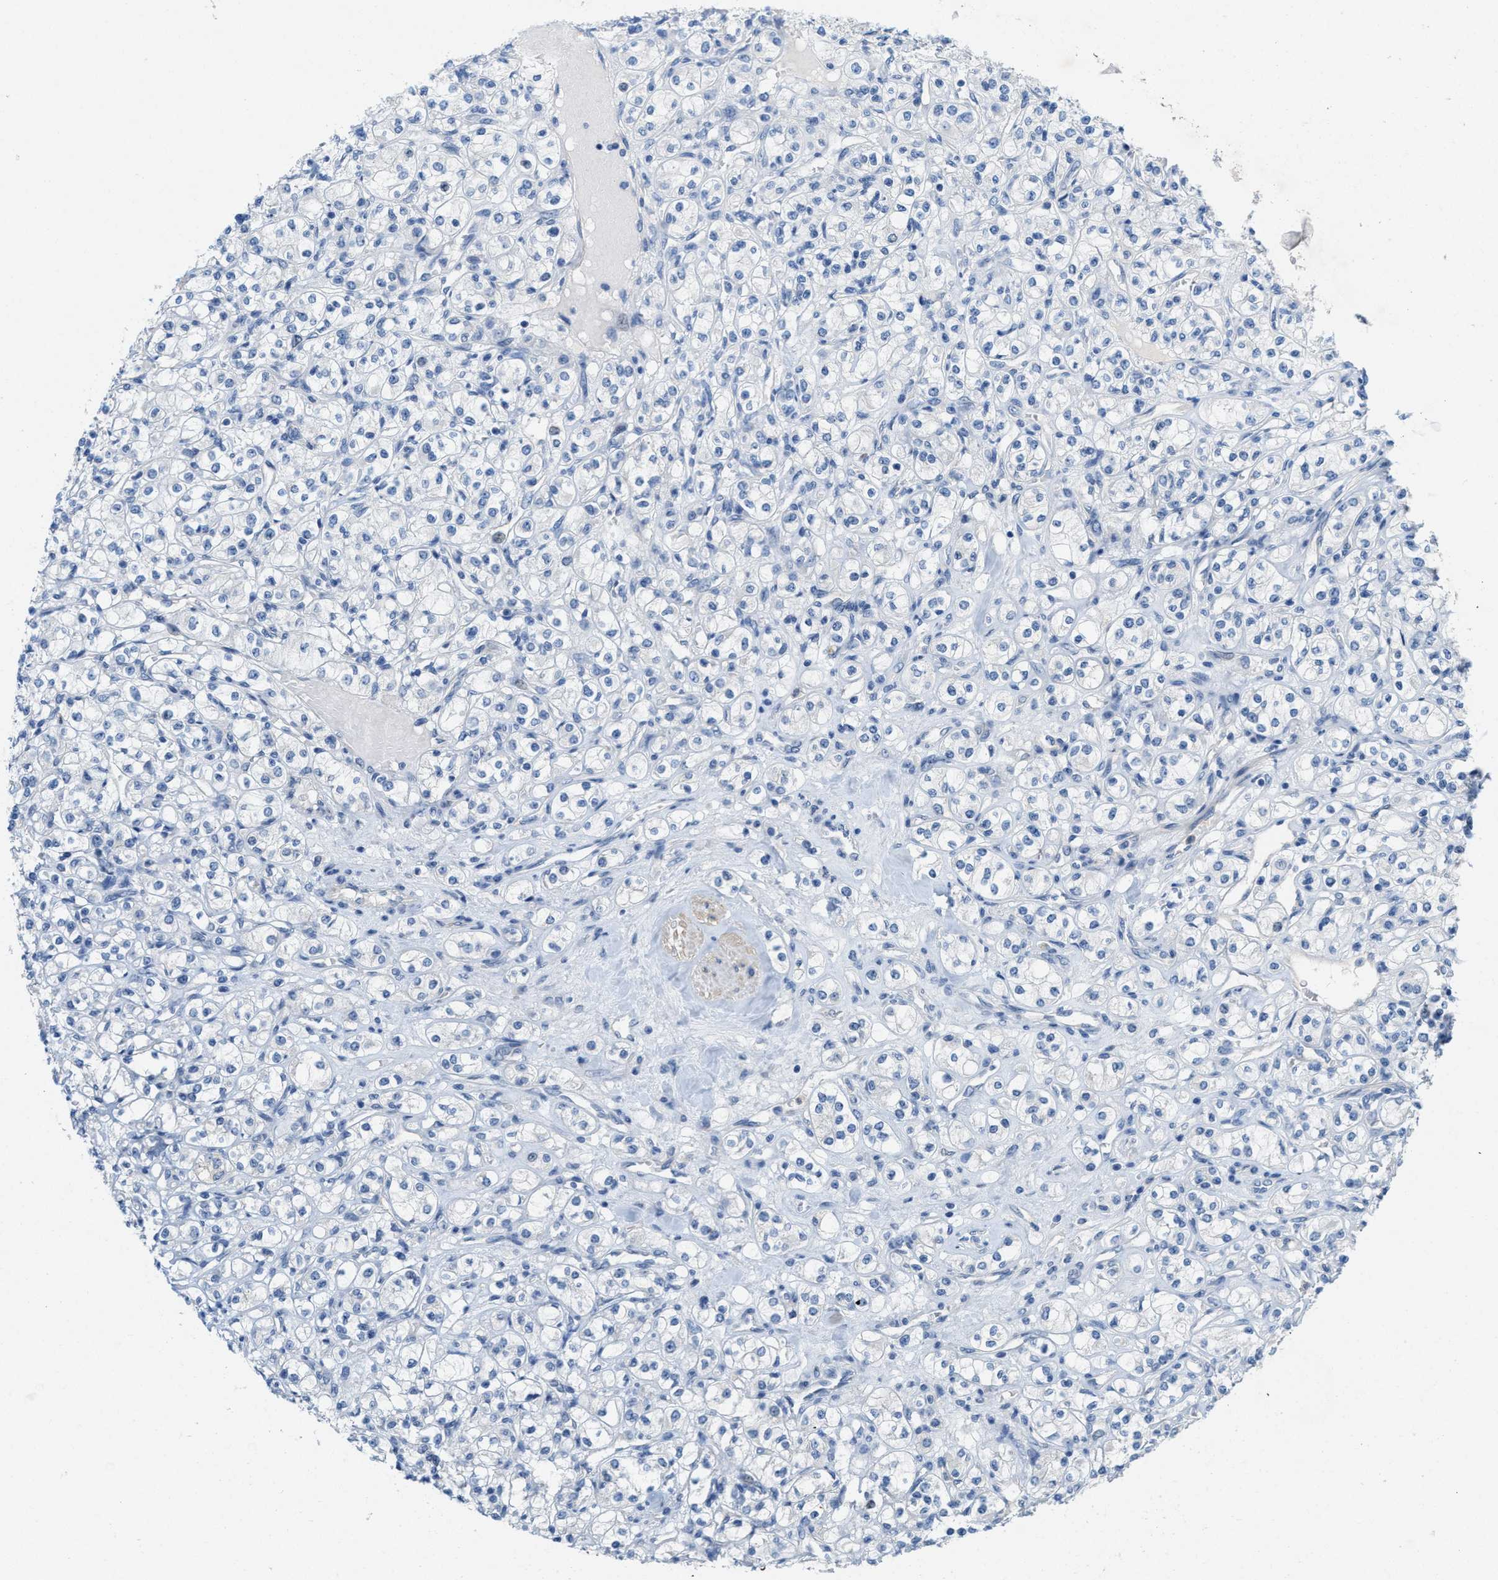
{"staining": {"intensity": "negative", "quantity": "none", "location": "none"}, "tissue": "renal cancer", "cell_type": "Tumor cells", "image_type": "cancer", "snomed": [{"axis": "morphology", "description": "Adenocarcinoma, NOS"}, {"axis": "topography", "description": "Kidney"}], "caption": "Renal cancer (adenocarcinoma) was stained to show a protein in brown. There is no significant expression in tumor cells.", "gene": "CPA2", "patient": {"sex": "male", "age": 77}}